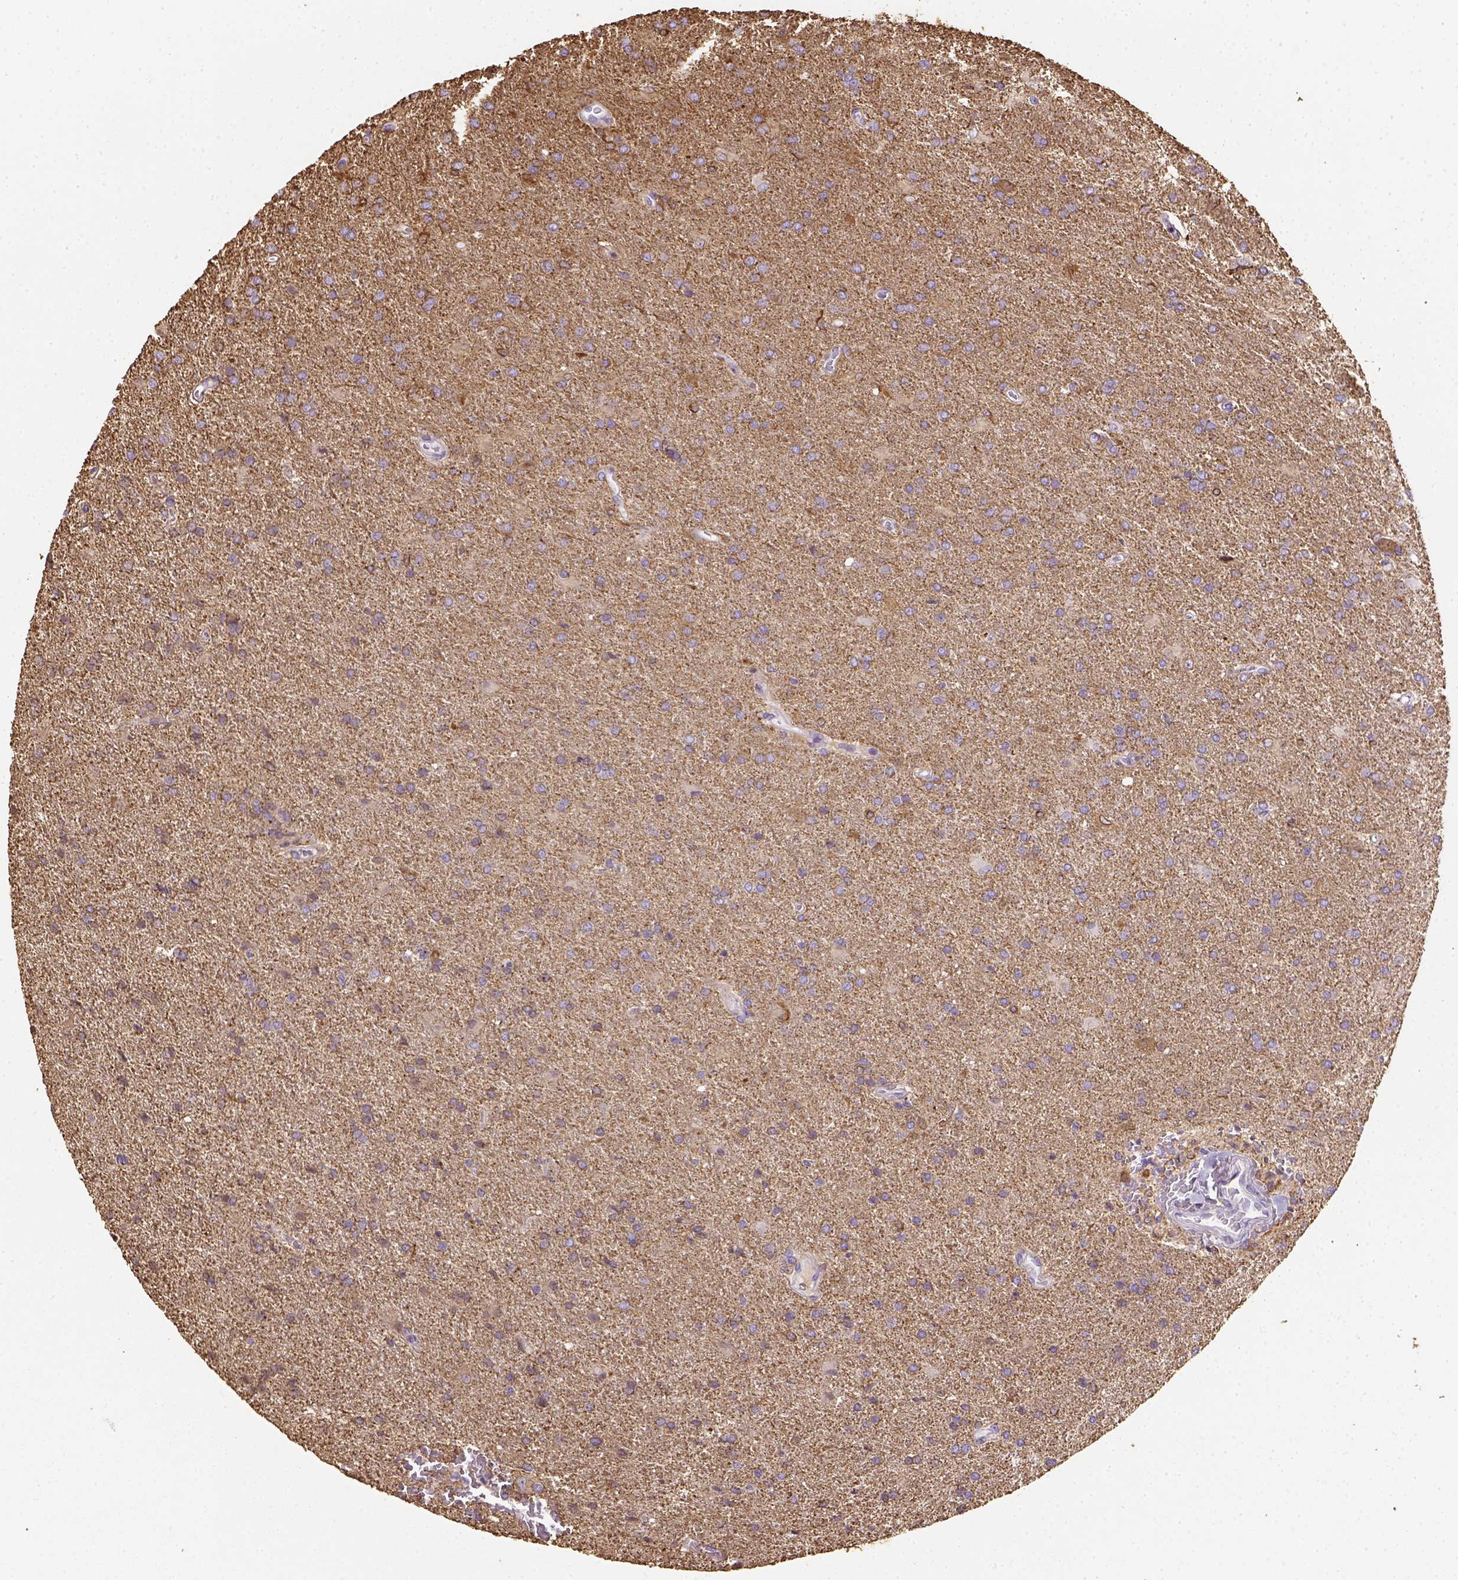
{"staining": {"intensity": "moderate", "quantity": ">75%", "location": "cytoplasmic/membranous"}, "tissue": "glioma", "cell_type": "Tumor cells", "image_type": "cancer", "snomed": [{"axis": "morphology", "description": "Glioma, malignant, High grade"}, {"axis": "topography", "description": "Brain"}], "caption": "Brown immunohistochemical staining in human high-grade glioma (malignant) demonstrates moderate cytoplasmic/membranous expression in about >75% of tumor cells. (DAB = brown stain, brightfield microscopy at high magnification).", "gene": "CACNB1", "patient": {"sex": "male", "age": 68}}